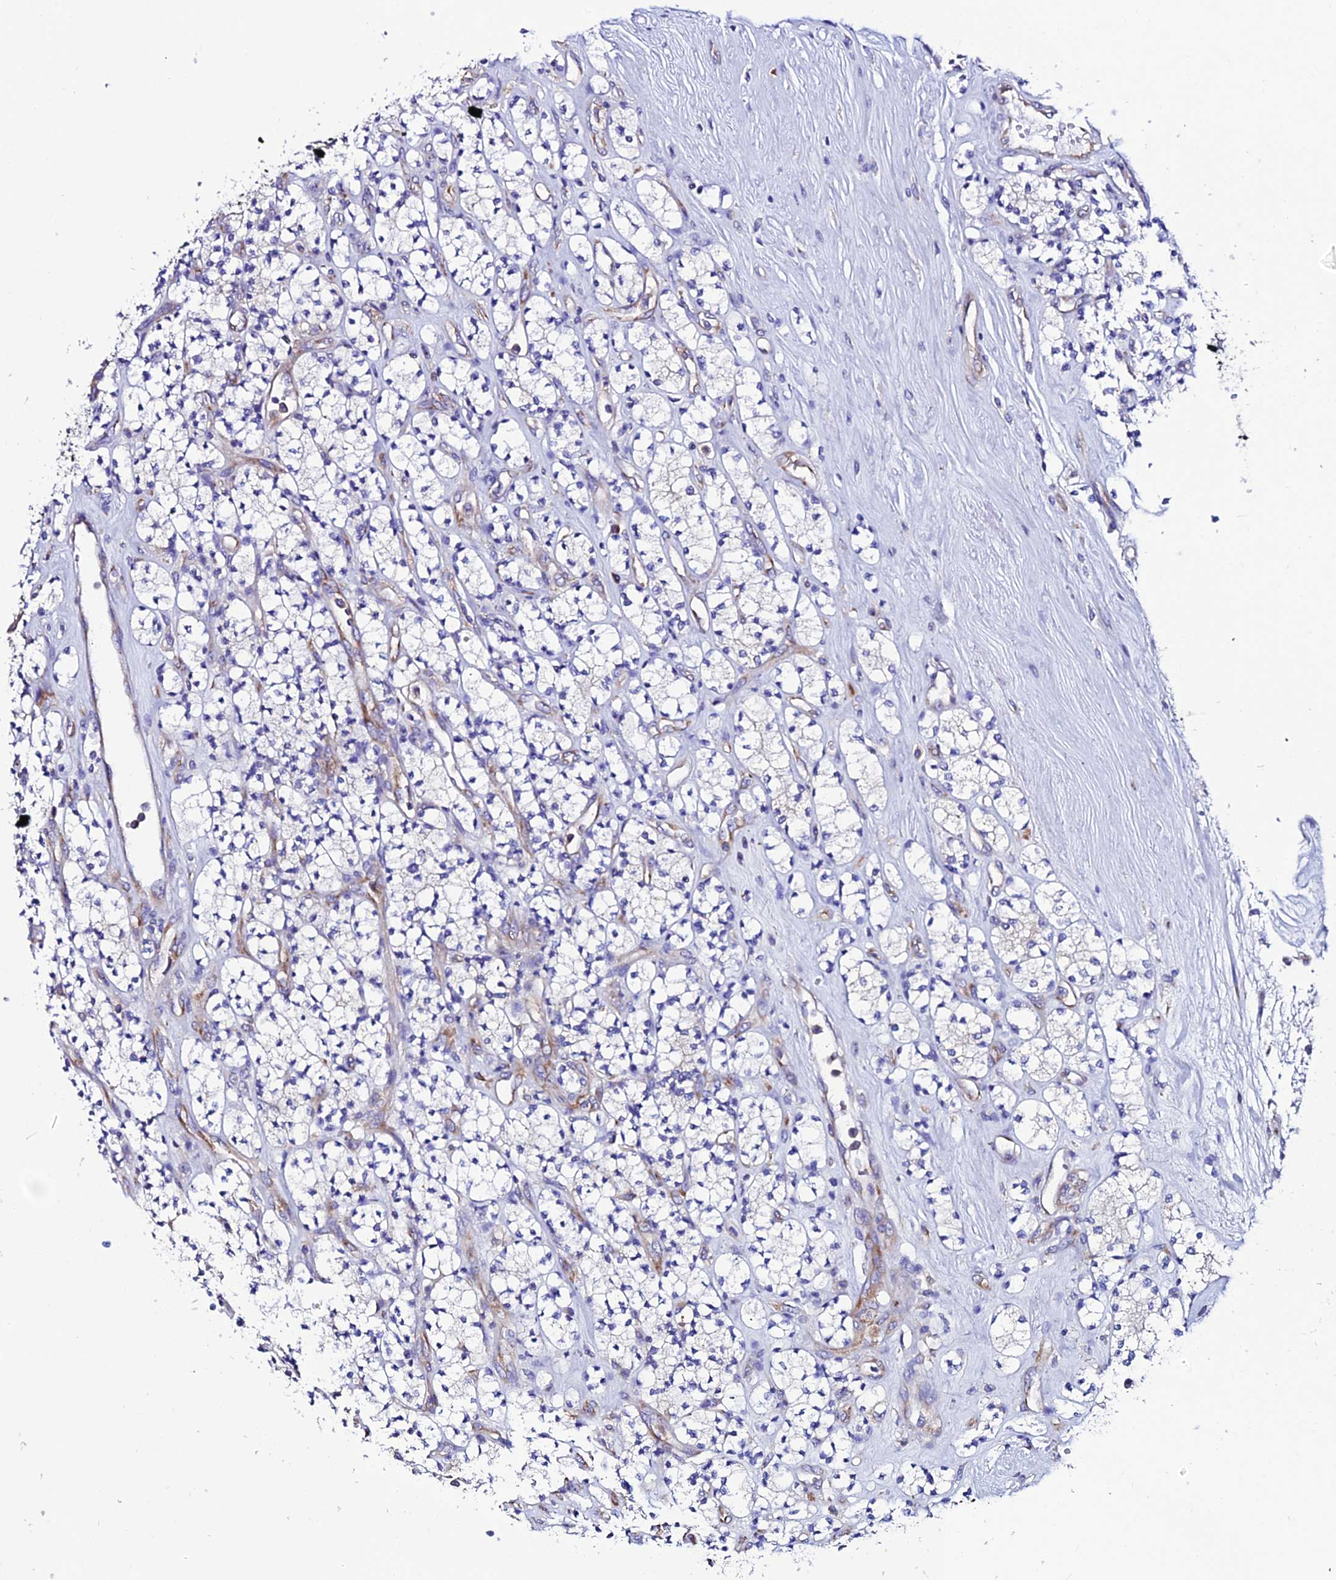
{"staining": {"intensity": "negative", "quantity": "none", "location": "none"}, "tissue": "renal cancer", "cell_type": "Tumor cells", "image_type": "cancer", "snomed": [{"axis": "morphology", "description": "Adenocarcinoma, NOS"}, {"axis": "topography", "description": "Kidney"}], "caption": "IHC image of human renal cancer stained for a protein (brown), which reveals no positivity in tumor cells.", "gene": "EEF1G", "patient": {"sex": "male", "age": 77}}